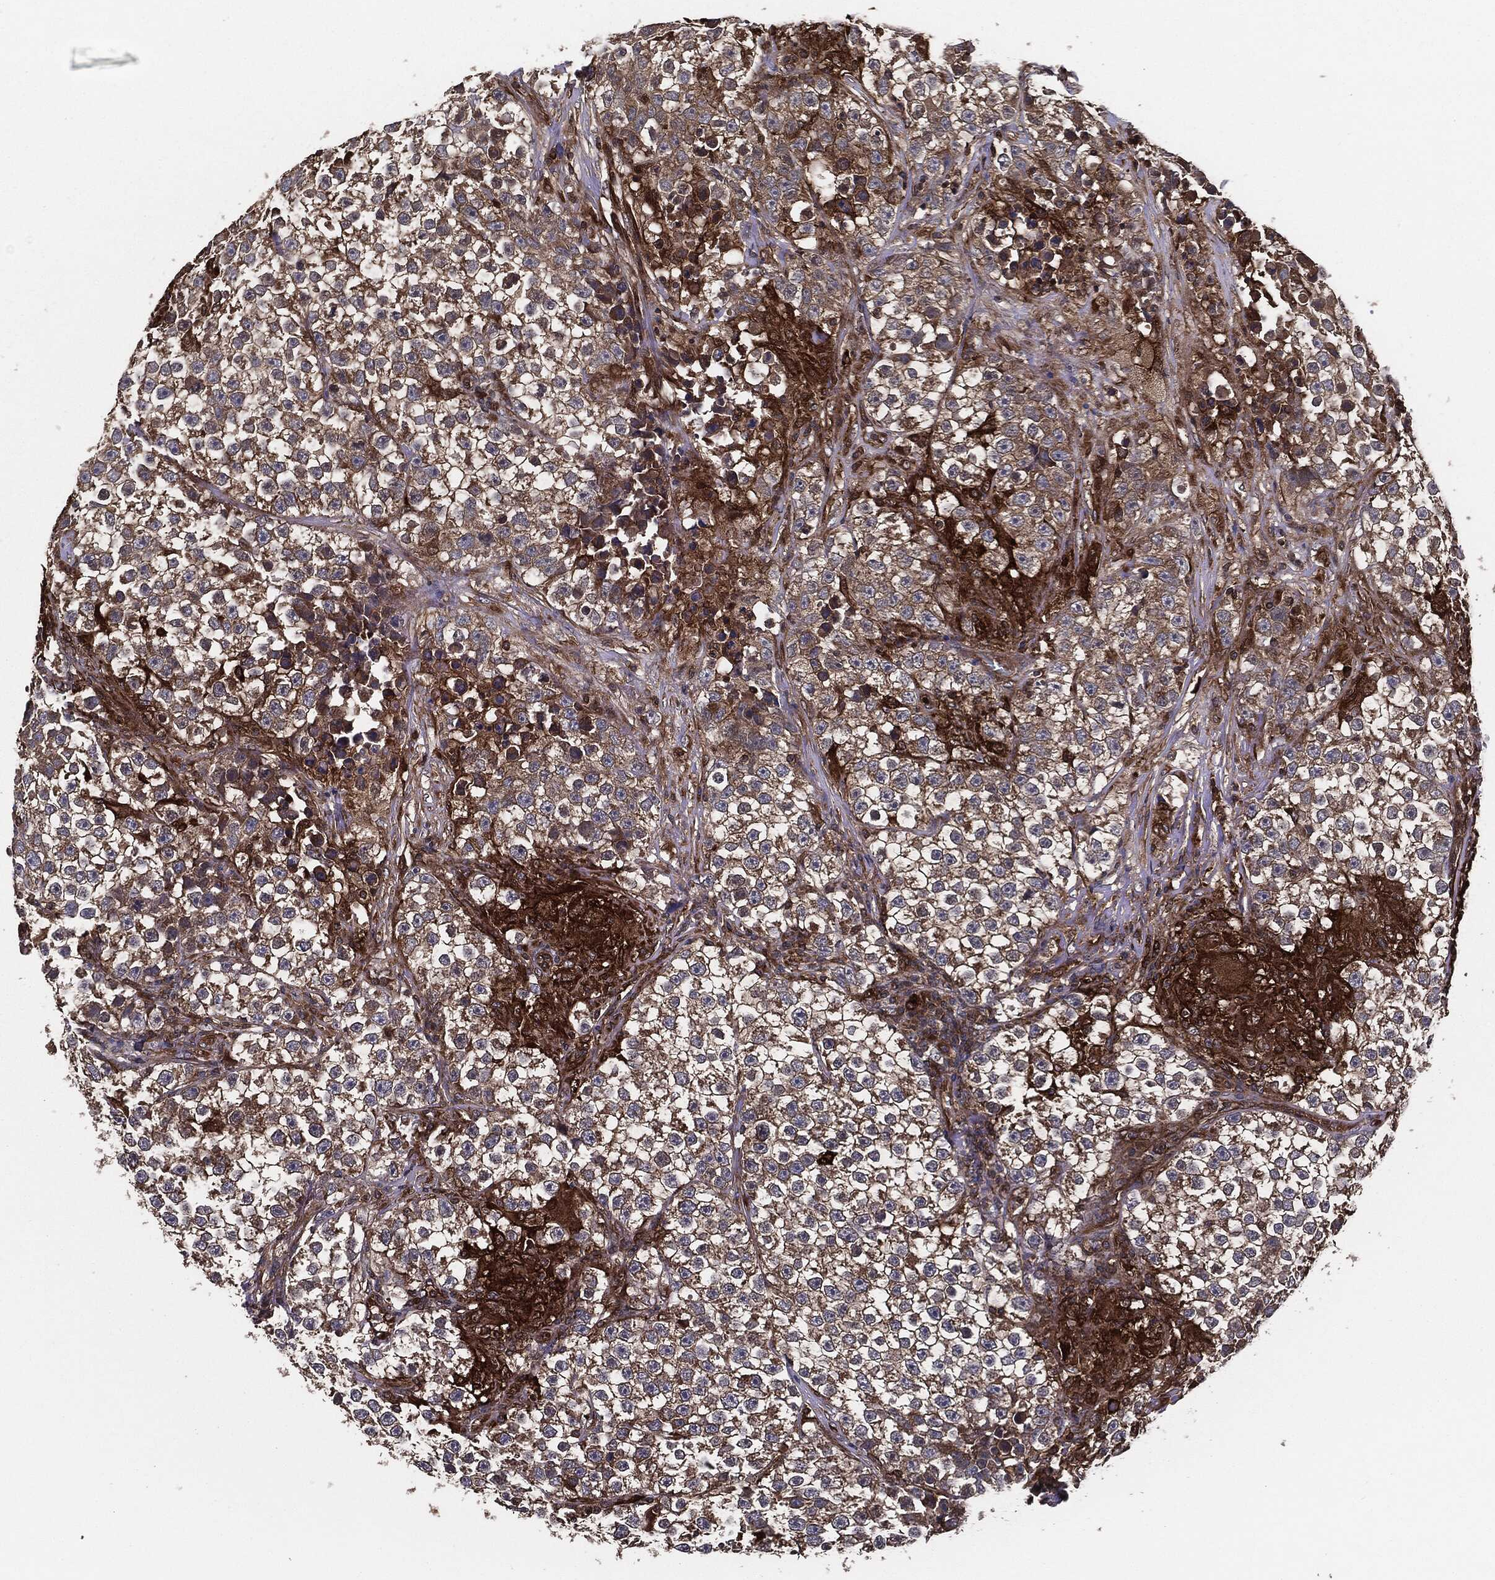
{"staining": {"intensity": "moderate", "quantity": ">75%", "location": "cytoplasmic/membranous"}, "tissue": "testis cancer", "cell_type": "Tumor cells", "image_type": "cancer", "snomed": [{"axis": "morphology", "description": "Seminoma, NOS"}, {"axis": "topography", "description": "Testis"}], "caption": "This photomicrograph exhibits IHC staining of human seminoma (testis), with medium moderate cytoplasmic/membranous expression in approximately >75% of tumor cells.", "gene": "RAP1GDS1", "patient": {"sex": "male", "age": 46}}